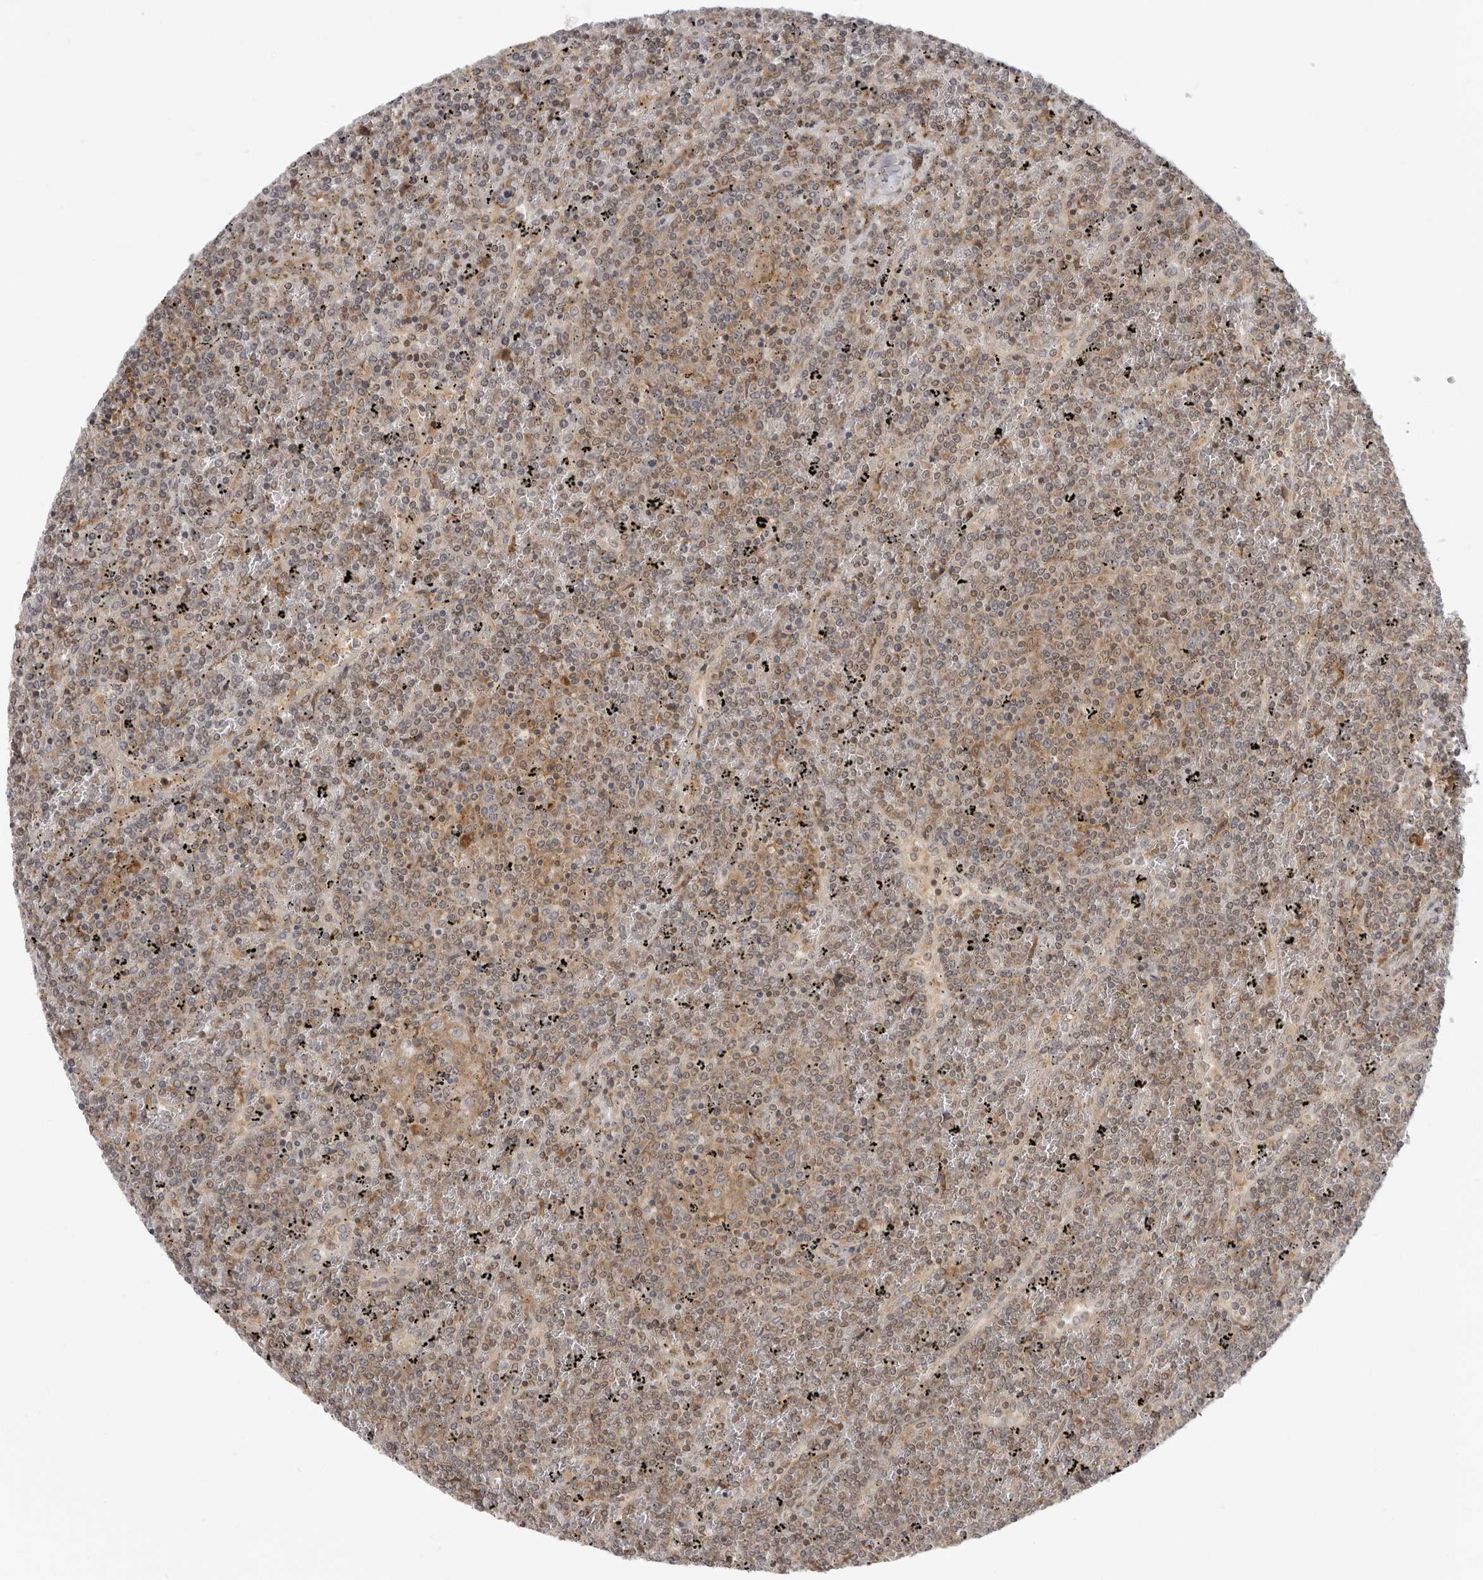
{"staining": {"intensity": "weak", "quantity": "25%-75%", "location": "nuclear"}, "tissue": "lymphoma", "cell_type": "Tumor cells", "image_type": "cancer", "snomed": [{"axis": "morphology", "description": "Malignant lymphoma, non-Hodgkin's type, Low grade"}, {"axis": "topography", "description": "Spleen"}], "caption": "Immunohistochemical staining of lymphoma reveals weak nuclear protein positivity in approximately 25%-75% of tumor cells. The protein is shown in brown color, while the nuclei are stained blue.", "gene": "PRRC2A", "patient": {"sex": "female", "age": 19}}